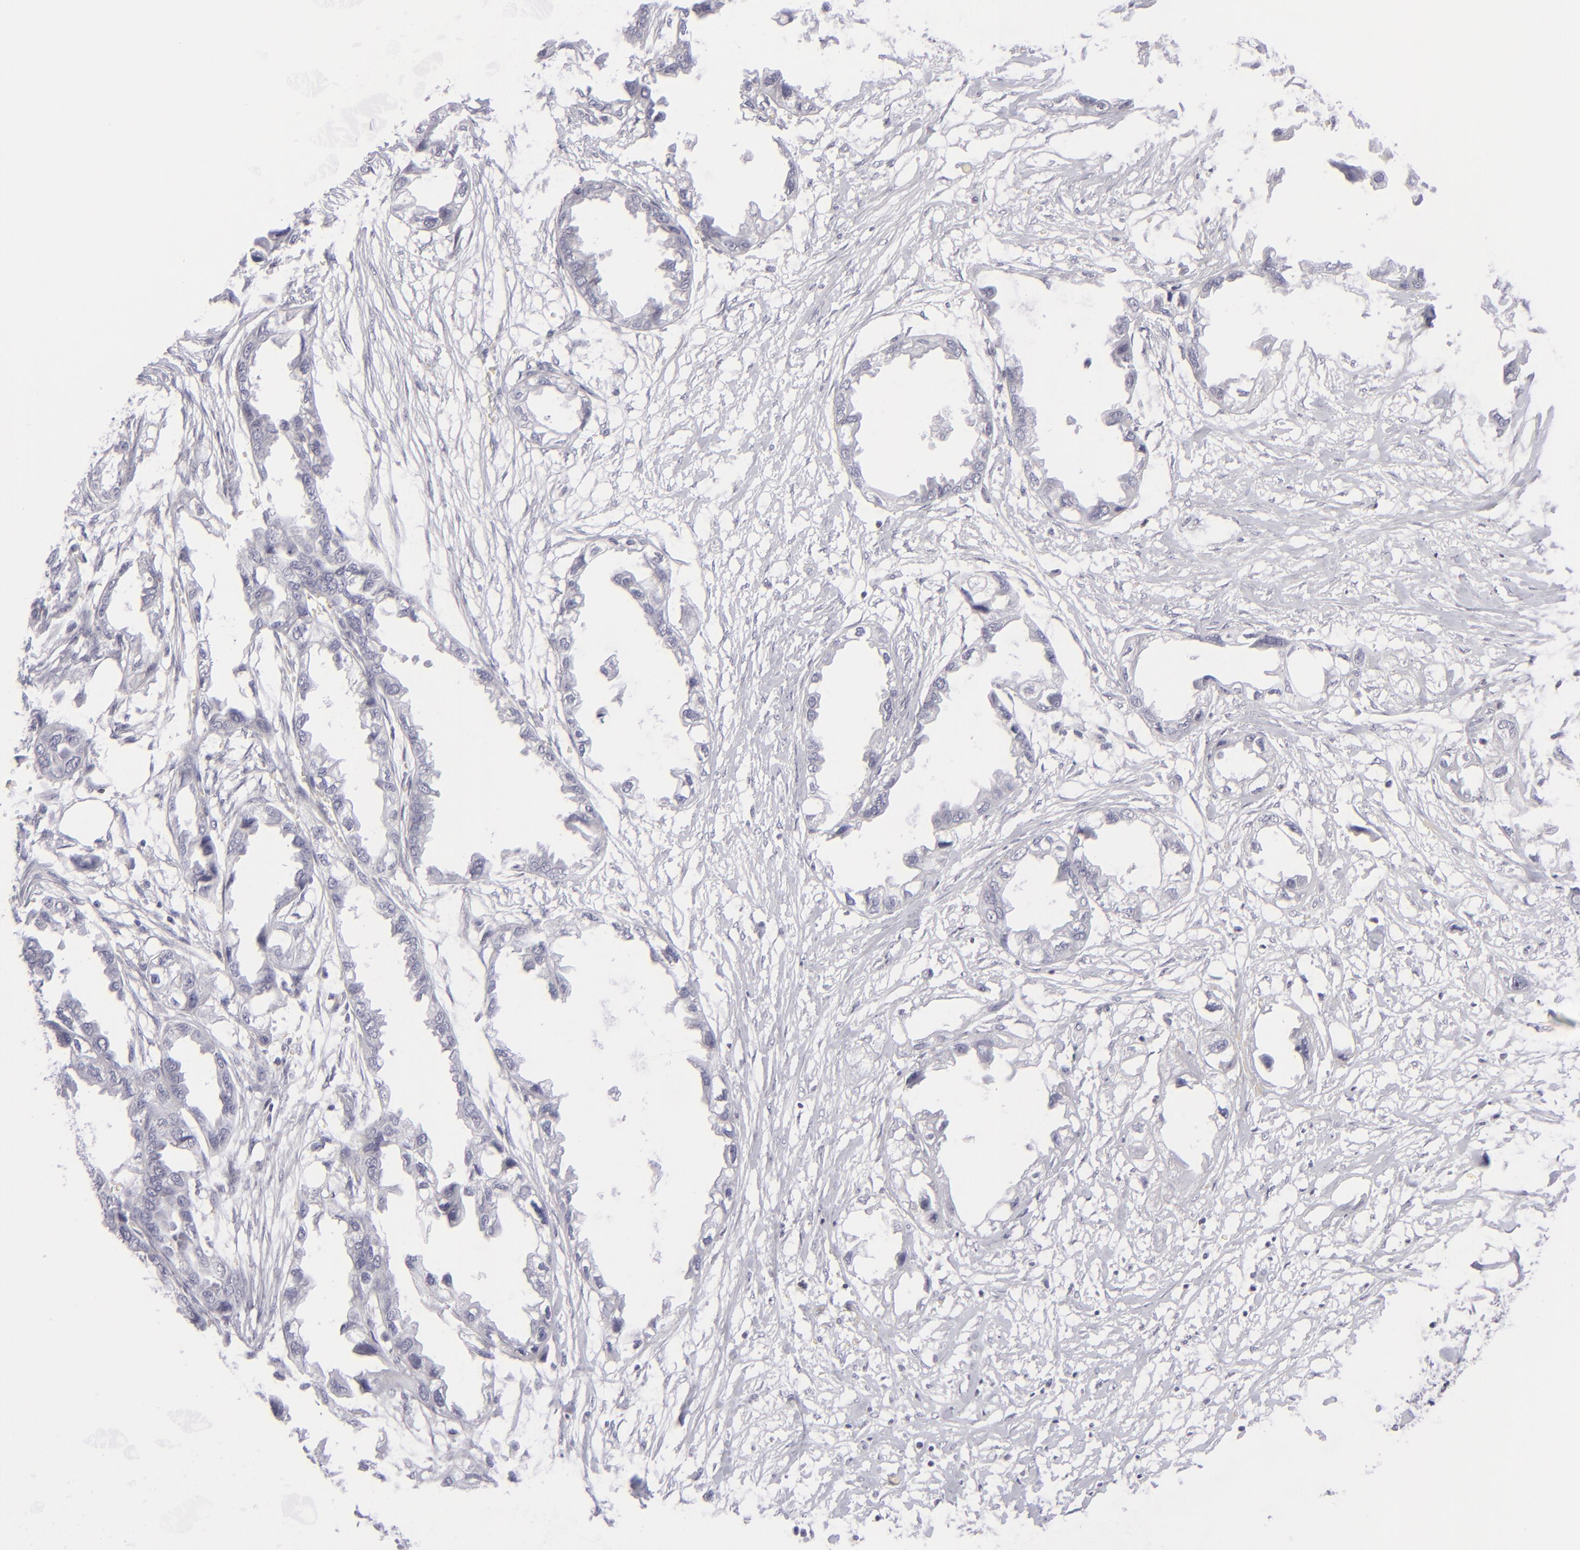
{"staining": {"intensity": "negative", "quantity": "none", "location": "none"}, "tissue": "endometrial cancer", "cell_type": "Tumor cells", "image_type": "cancer", "snomed": [{"axis": "morphology", "description": "Adenocarcinoma, NOS"}, {"axis": "topography", "description": "Endometrium"}], "caption": "Human endometrial cancer (adenocarcinoma) stained for a protein using immunohistochemistry (IHC) displays no expression in tumor cells.", "gene": "CD7", "patient": {"sex": "female", "age": 67}}